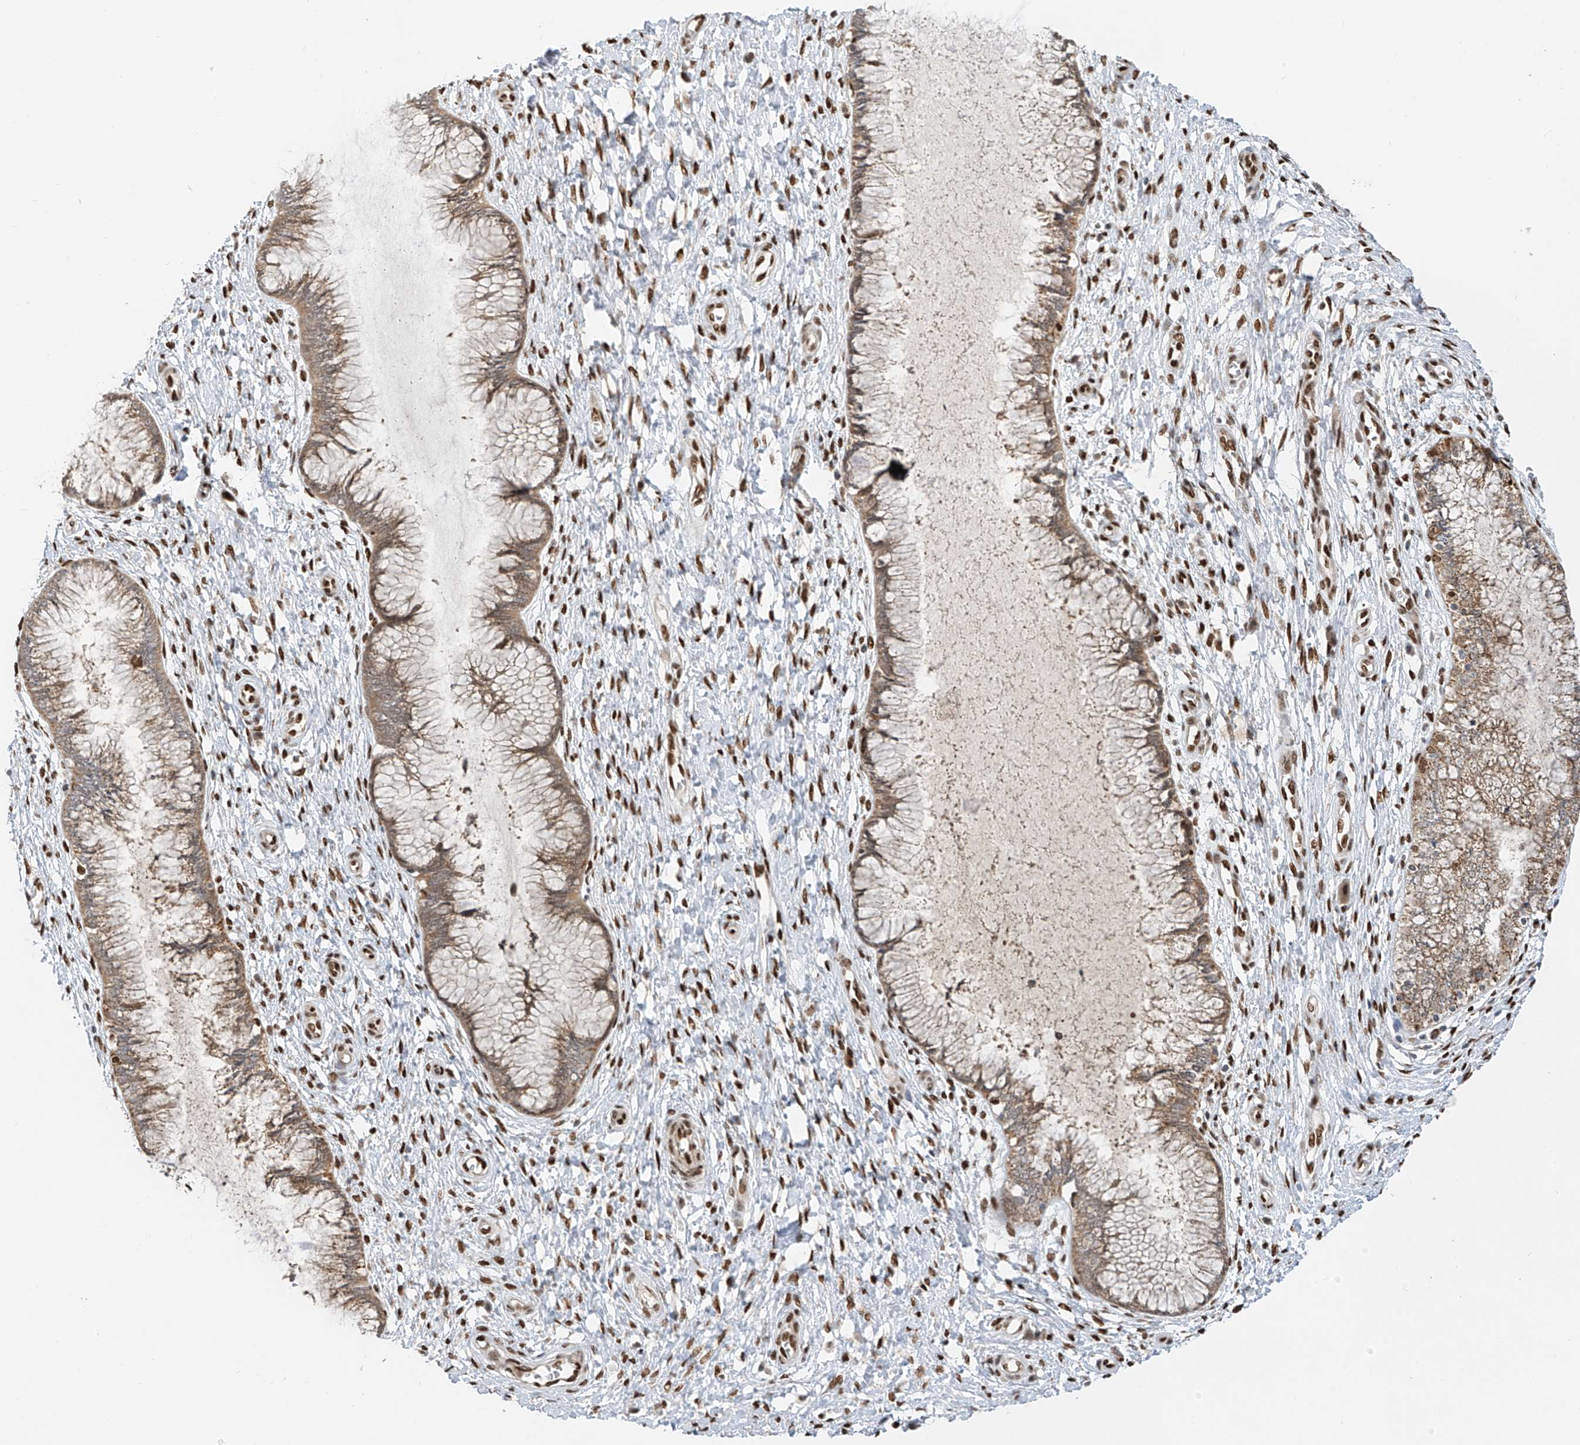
{"staining": {"intensity": "moderate", "quantity": "25%-75%", "location": "cytoplasmic/membranous"}, "tissue": "cervix", "cell_type": "Glandular cells", "image_type": "normal", "snomed": [{"axis": "morphology", "description": "Normal tissue, NOS"}, {"axis": "topography", "description": "Cervix"}], "caption": "DAB (3,3'-diaminobenzidine) immunohistochemical staining of normal human cervix displays moderate cytoplasmic/membranous protein expression in about 25%-75% of glandular cells. (DAB = brown stain, brightfield microscopy at high magnification).", "gene": "PM20D2", "patient": {"sex": "female", "age": 55}}